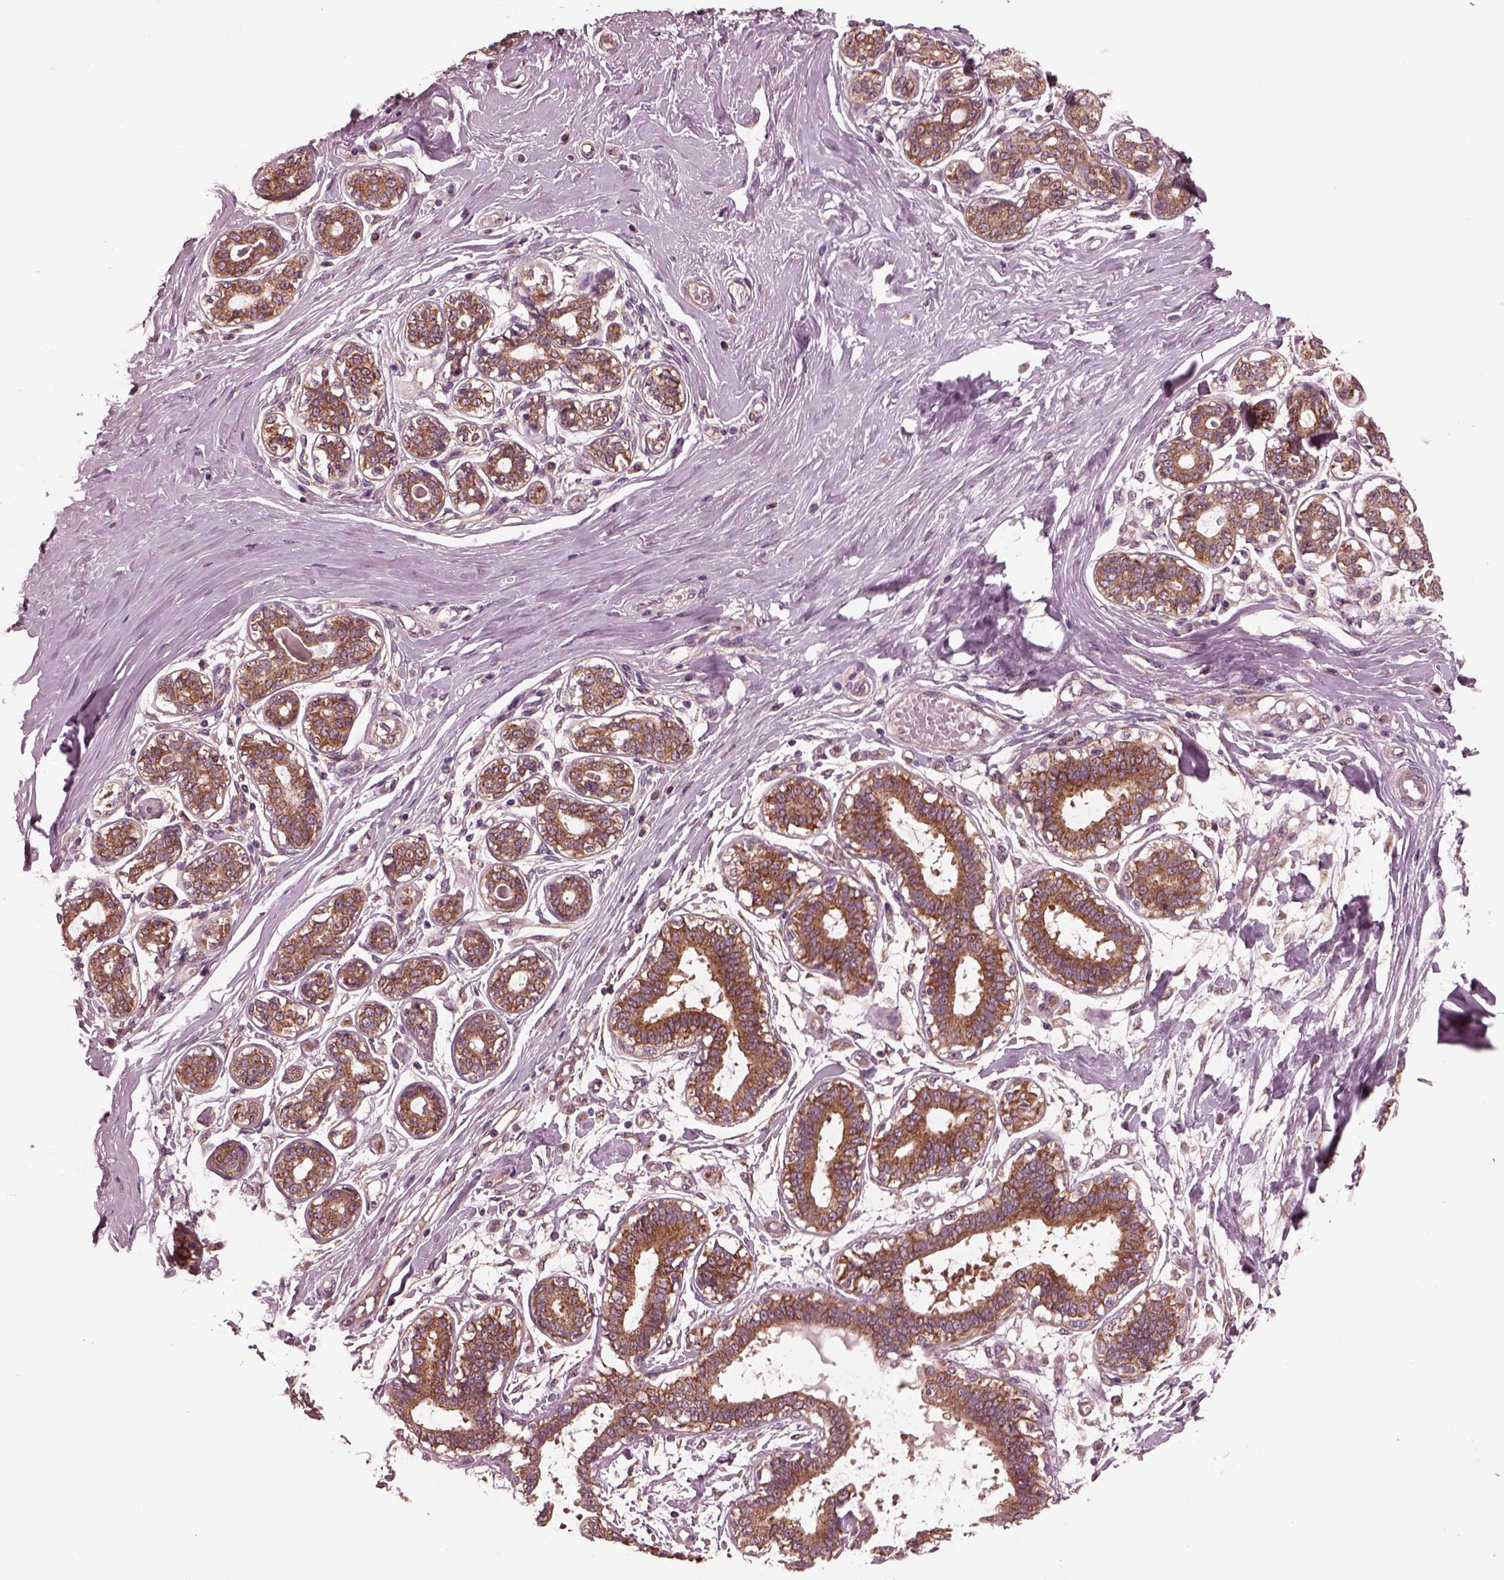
{"staining": {"intensity": "weak", "quantity": ">75%", "location": "cytoplasmic/membranous"}, "tissue": "breast", "cell_type": "Adipocytes", "image_type": "normal", "snomed": [{"axis": "morphology", "description": "Normal tissue, NOS"}, {"axis": "topography", "description": "Skin"}, {"axis": "topography", "description": "Breast"}], "caption": "Normal breast was stained to show a protein in brown. There is low levels of weak cytoplasmic/membranous expression in approximately >75% of adipocytes.", "gene": "TUBG1", "patient": {"sex": "female", "age": 43}}